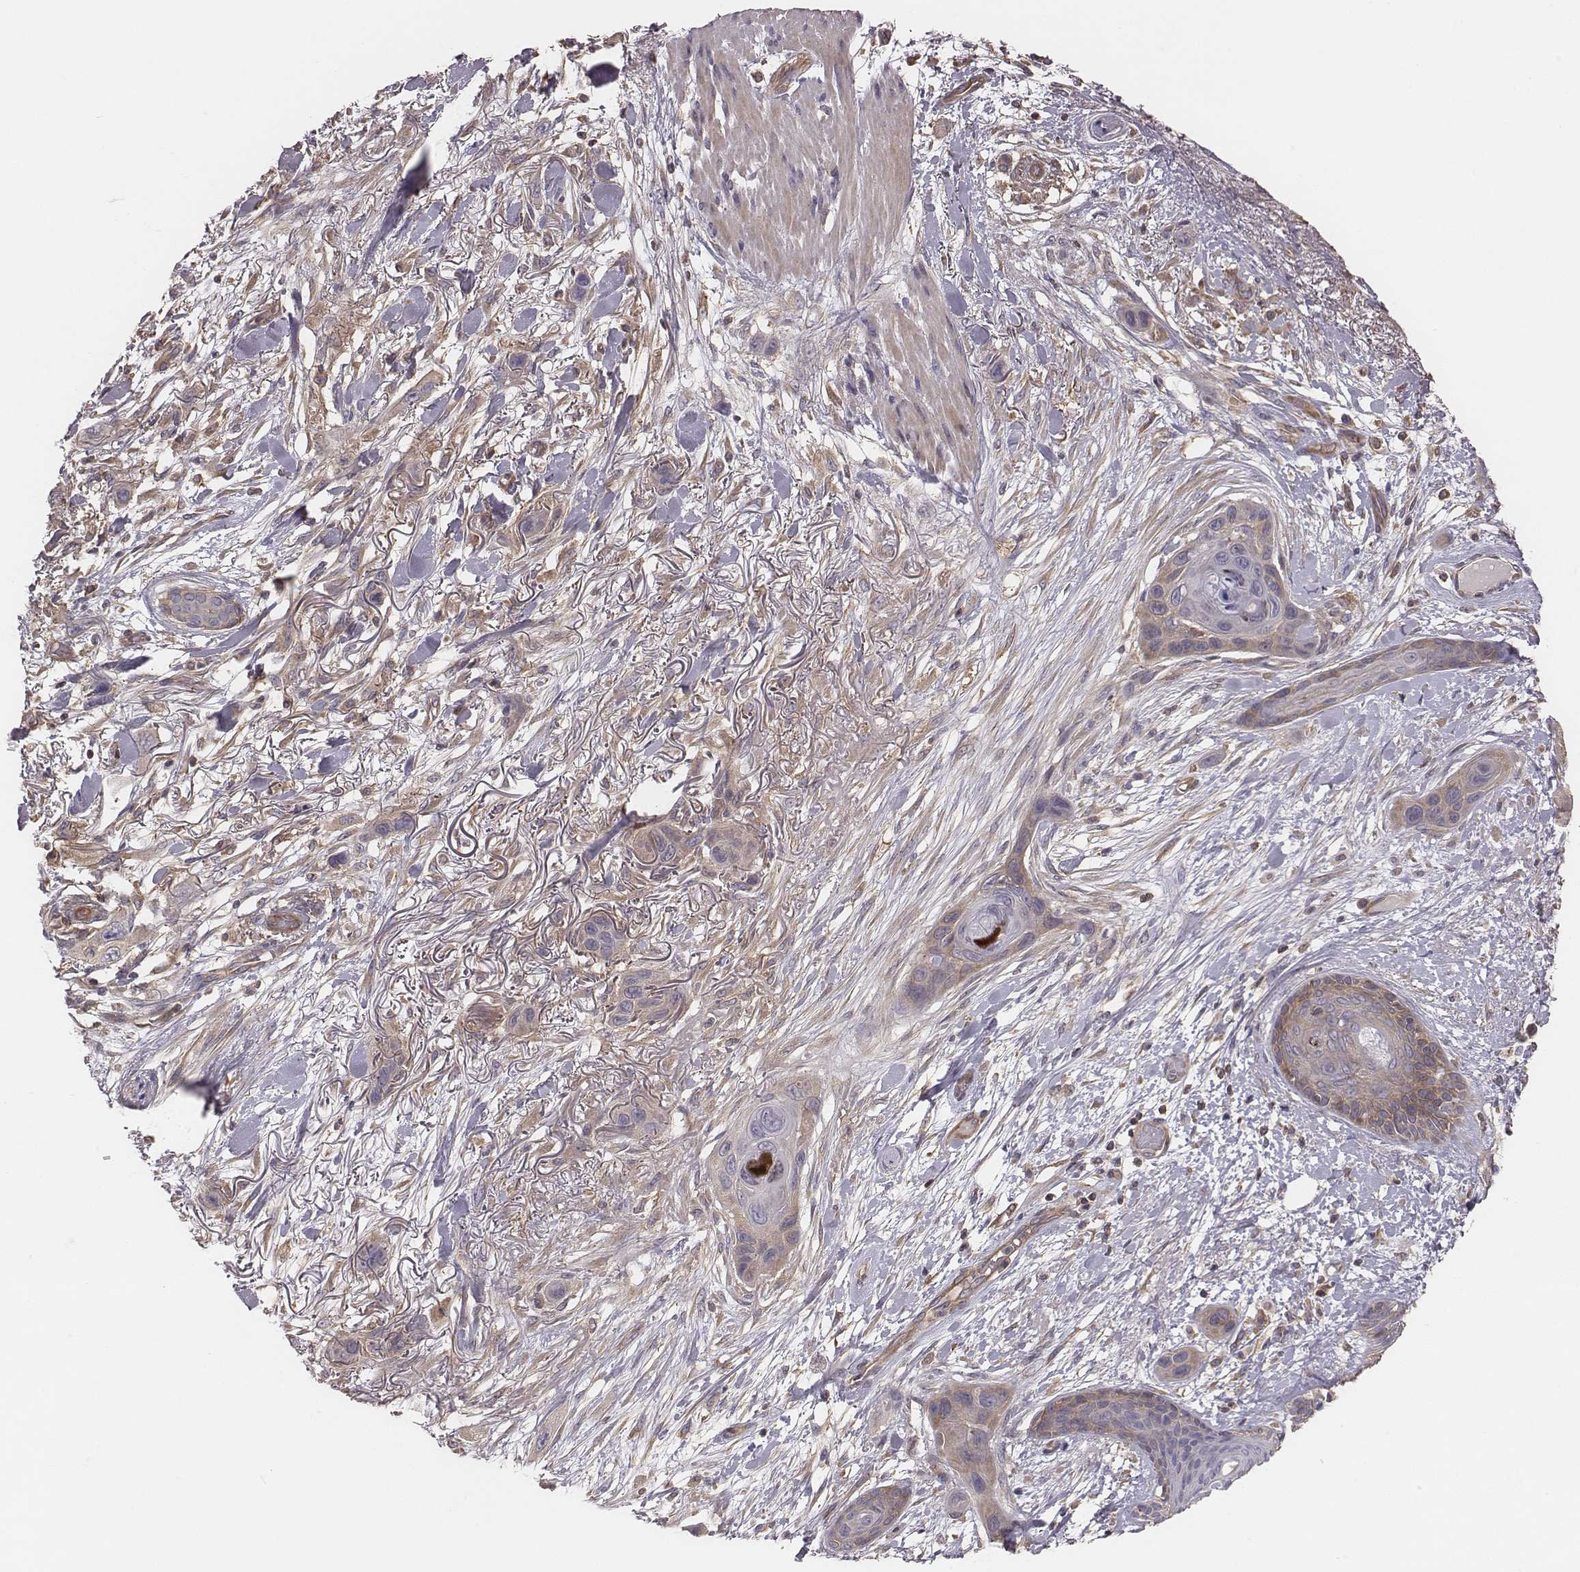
{"staining": {"intensity": "weak", "quantity": ">75%", "location": "cytoplasmic/membranous"}, "tissue": "skin cancer", "cell_type": "Tumor cells", "image_type": "cancer", "snomed": [{"axis": "morphology", "description": "Squamous cell carcinoma, NOS"}, {"axis": "topography", "description": "Skin"}], "caption": "Protein expression analysis of skin cancer demonstrates weak cytoplasmic/membranous positivity in about >75% of tumor cells.", "gene": "CAD", "patient": {"sex": "male", "age": 79}}